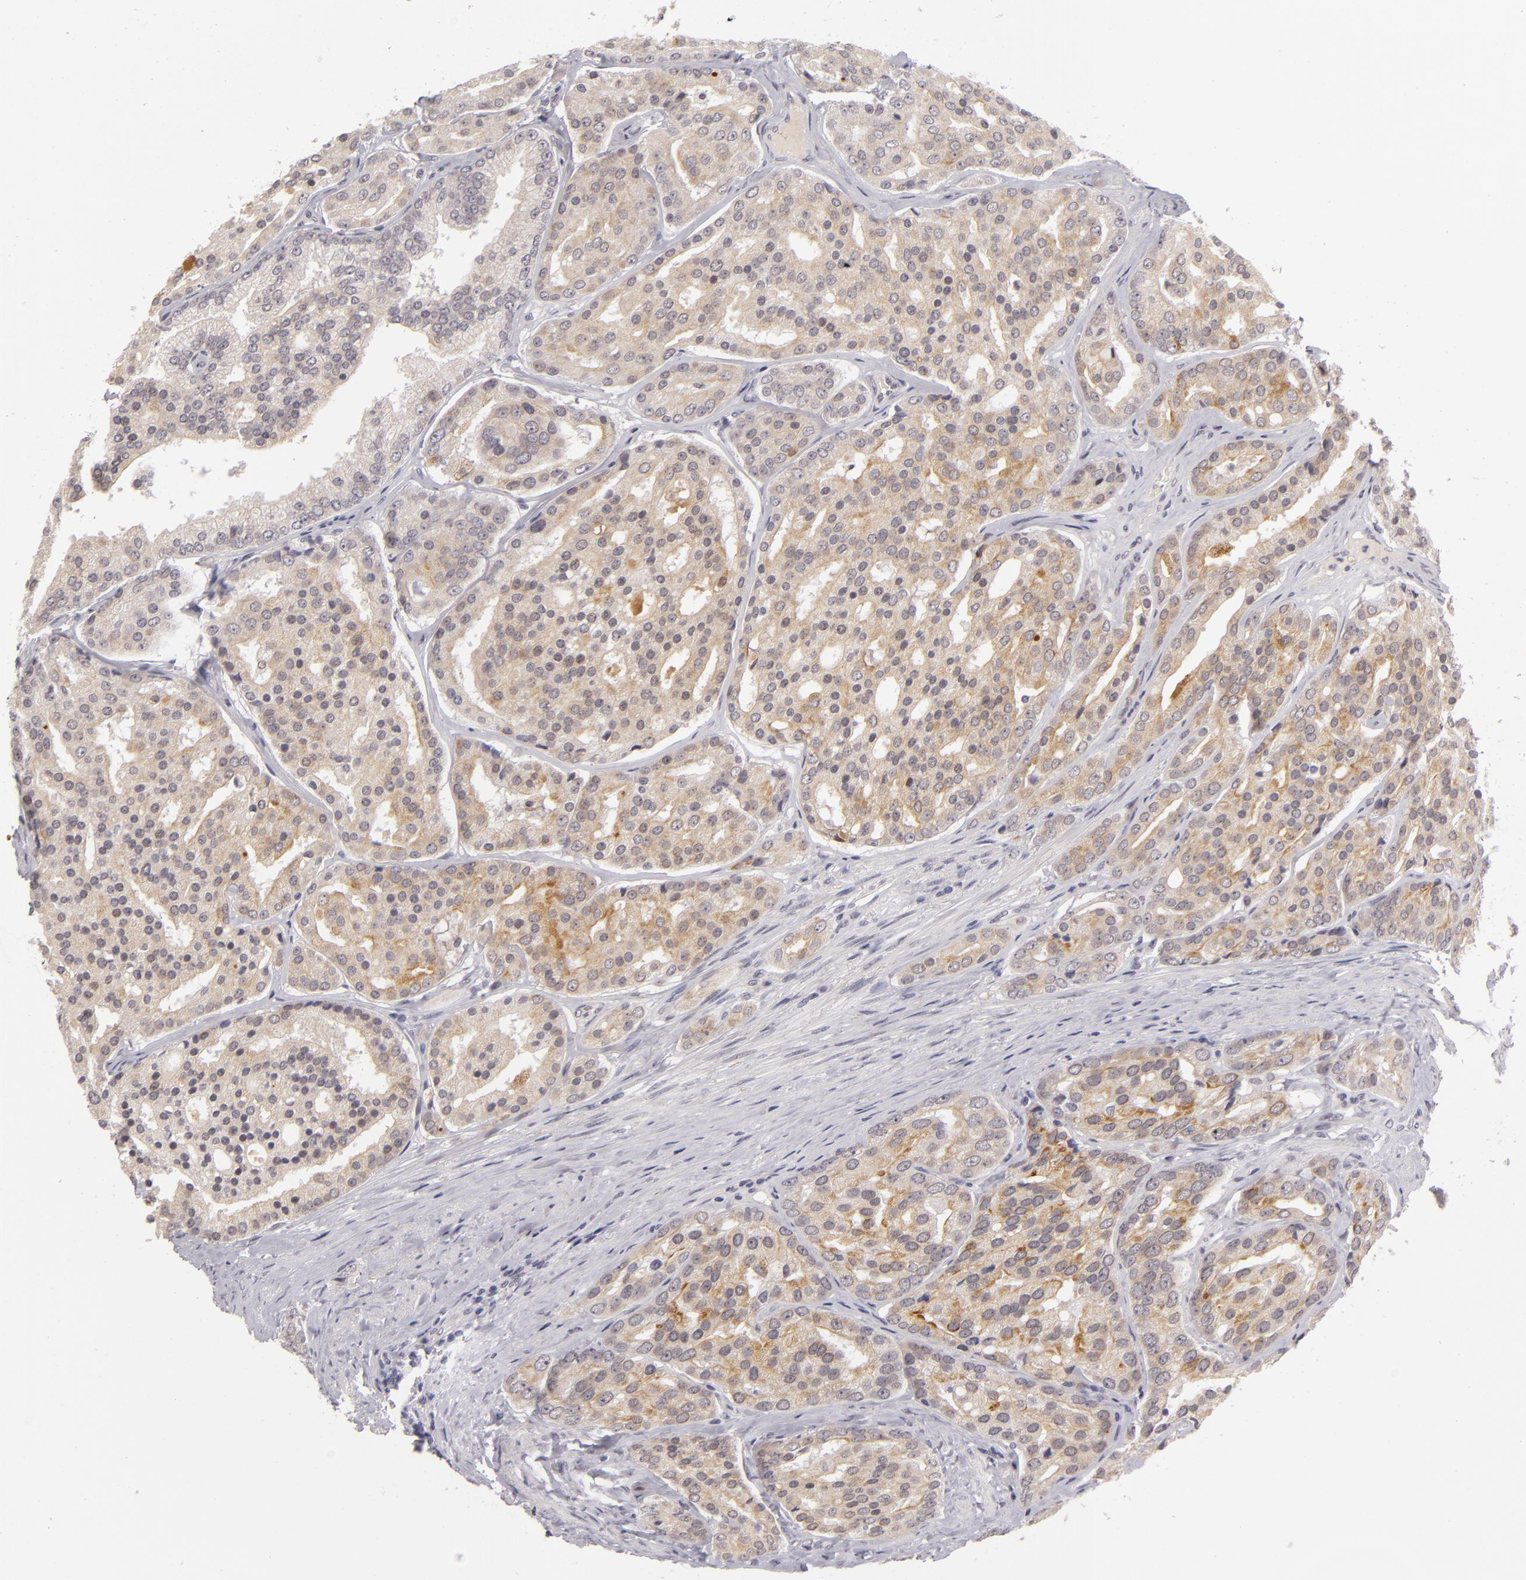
{"staining": {"intensity": "weak", "quantity": ">75%", "location": "cytoplasmic/membranous"}, "tissue": "prostate cancer", "cell_type": "Tumor cells", "image_type": "cancer", "snomed": [{"axis": "morphology", "description": "Adenocarcinoma, High grade"}, {"axis": "topography", "description": "Prostate"}], "caption": "Immunohistochemical staining of human prostate cancer (adenocarcinoma (high-grade)) reveals weak cytoplasmic/membranous protein positivity in approximately >75% of tumor cells.", "gene": "ZNF205", "patient": {"sex": "male", "age": 64}}